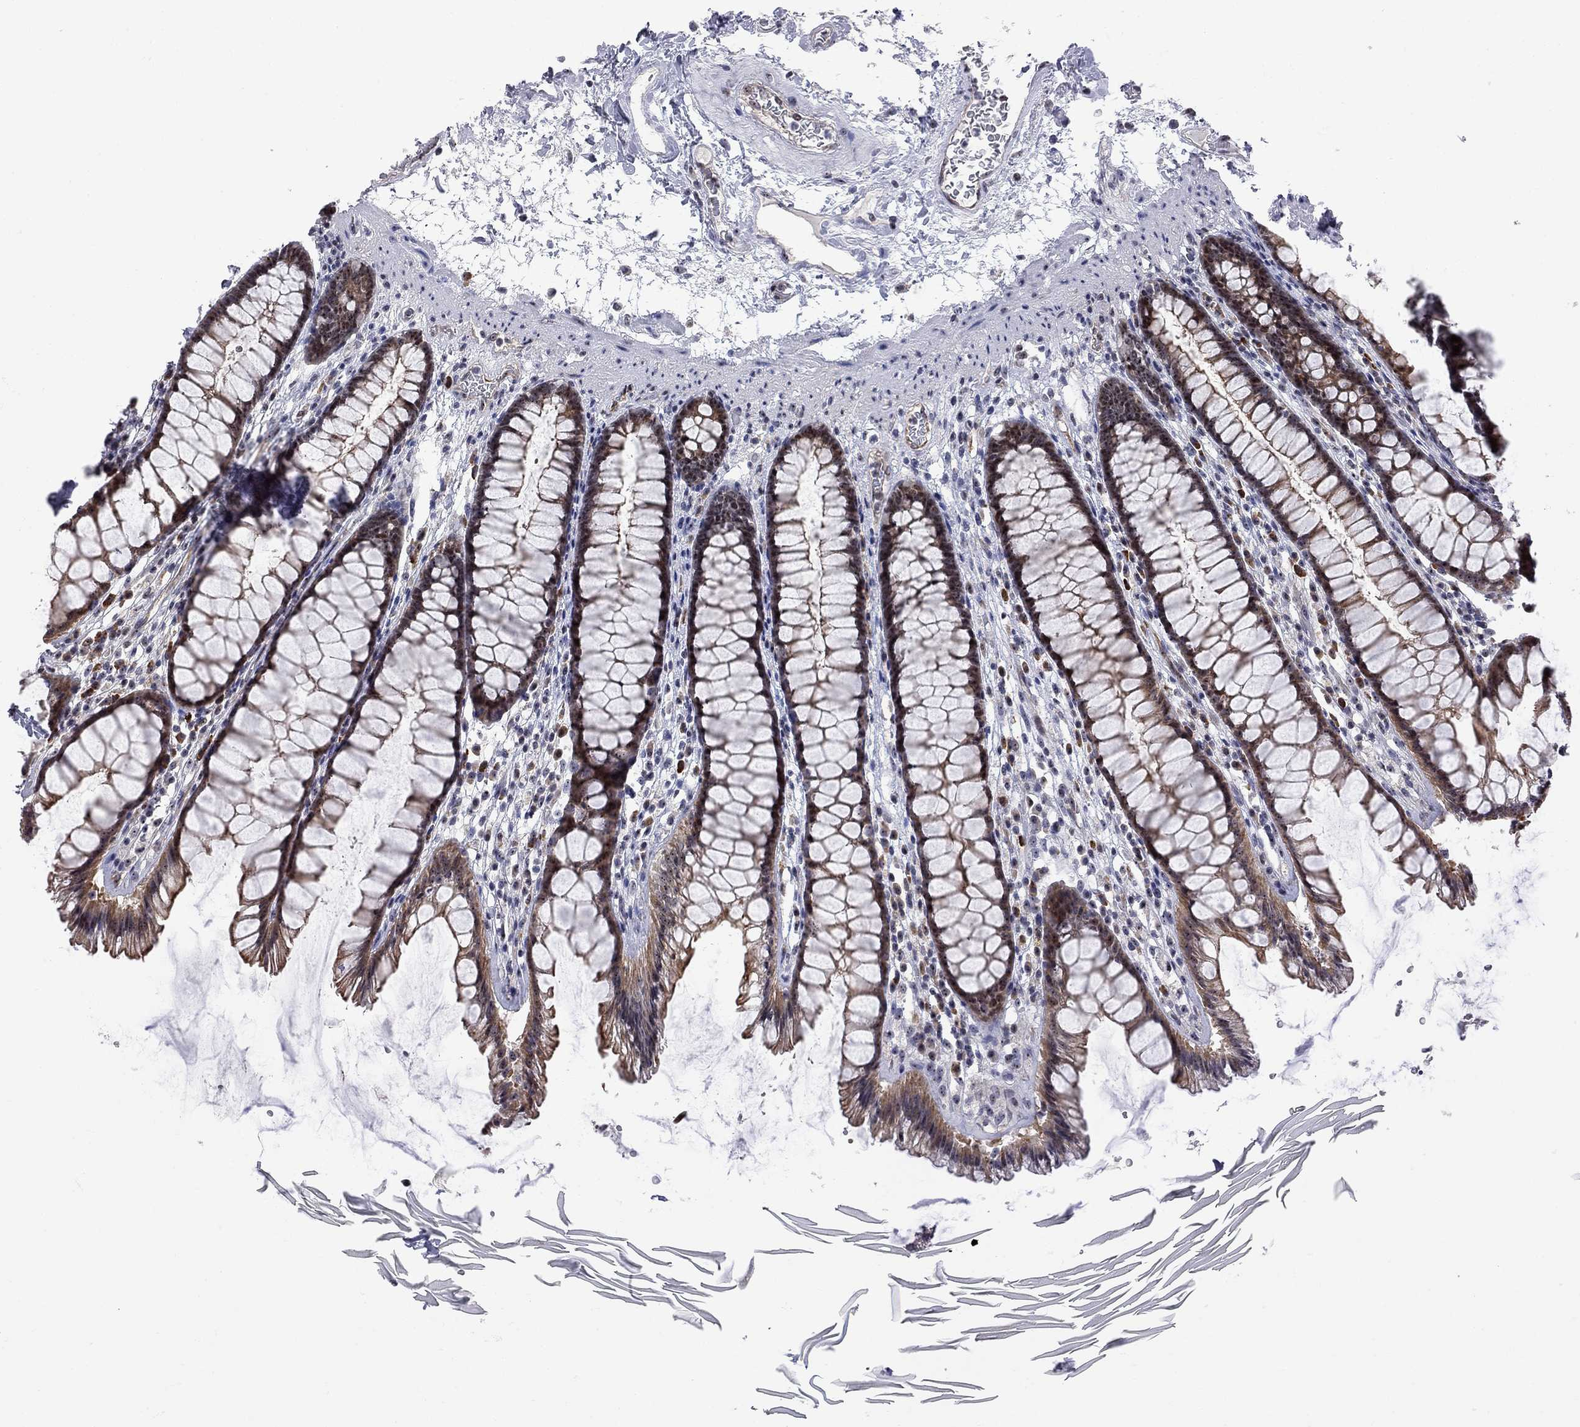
{"staining": {"intensity": "moderate", "quantity": "25%-75%", "location": "cytoplasmic/membranous,nuclear"}, "tissue": "rectum", "cell_type": "Glandular cells", "image_type": "normal", "snomed": [{"axis": "morphology", "description": "Normal tissue, NOS"}, {"axis": "topography", "description": "Rectum"}], "caption": "Immunohistochemistry staining of unremarkable rectum, which demonstrates medium levels of moderate cytoplasmic/membranous,nuclear staining in about 25%-75% of glandular cells indicating moderate cytoplasmic/membranous,nuclear protein positivity. The staining was performed using DAB (3,3'-diaminobenzidine) (brown) for protein detection and nuclei were counterstained in hematoxylin (blue).", "gene": "DHX33", "patient": {"sex": "male", "age": 72}}